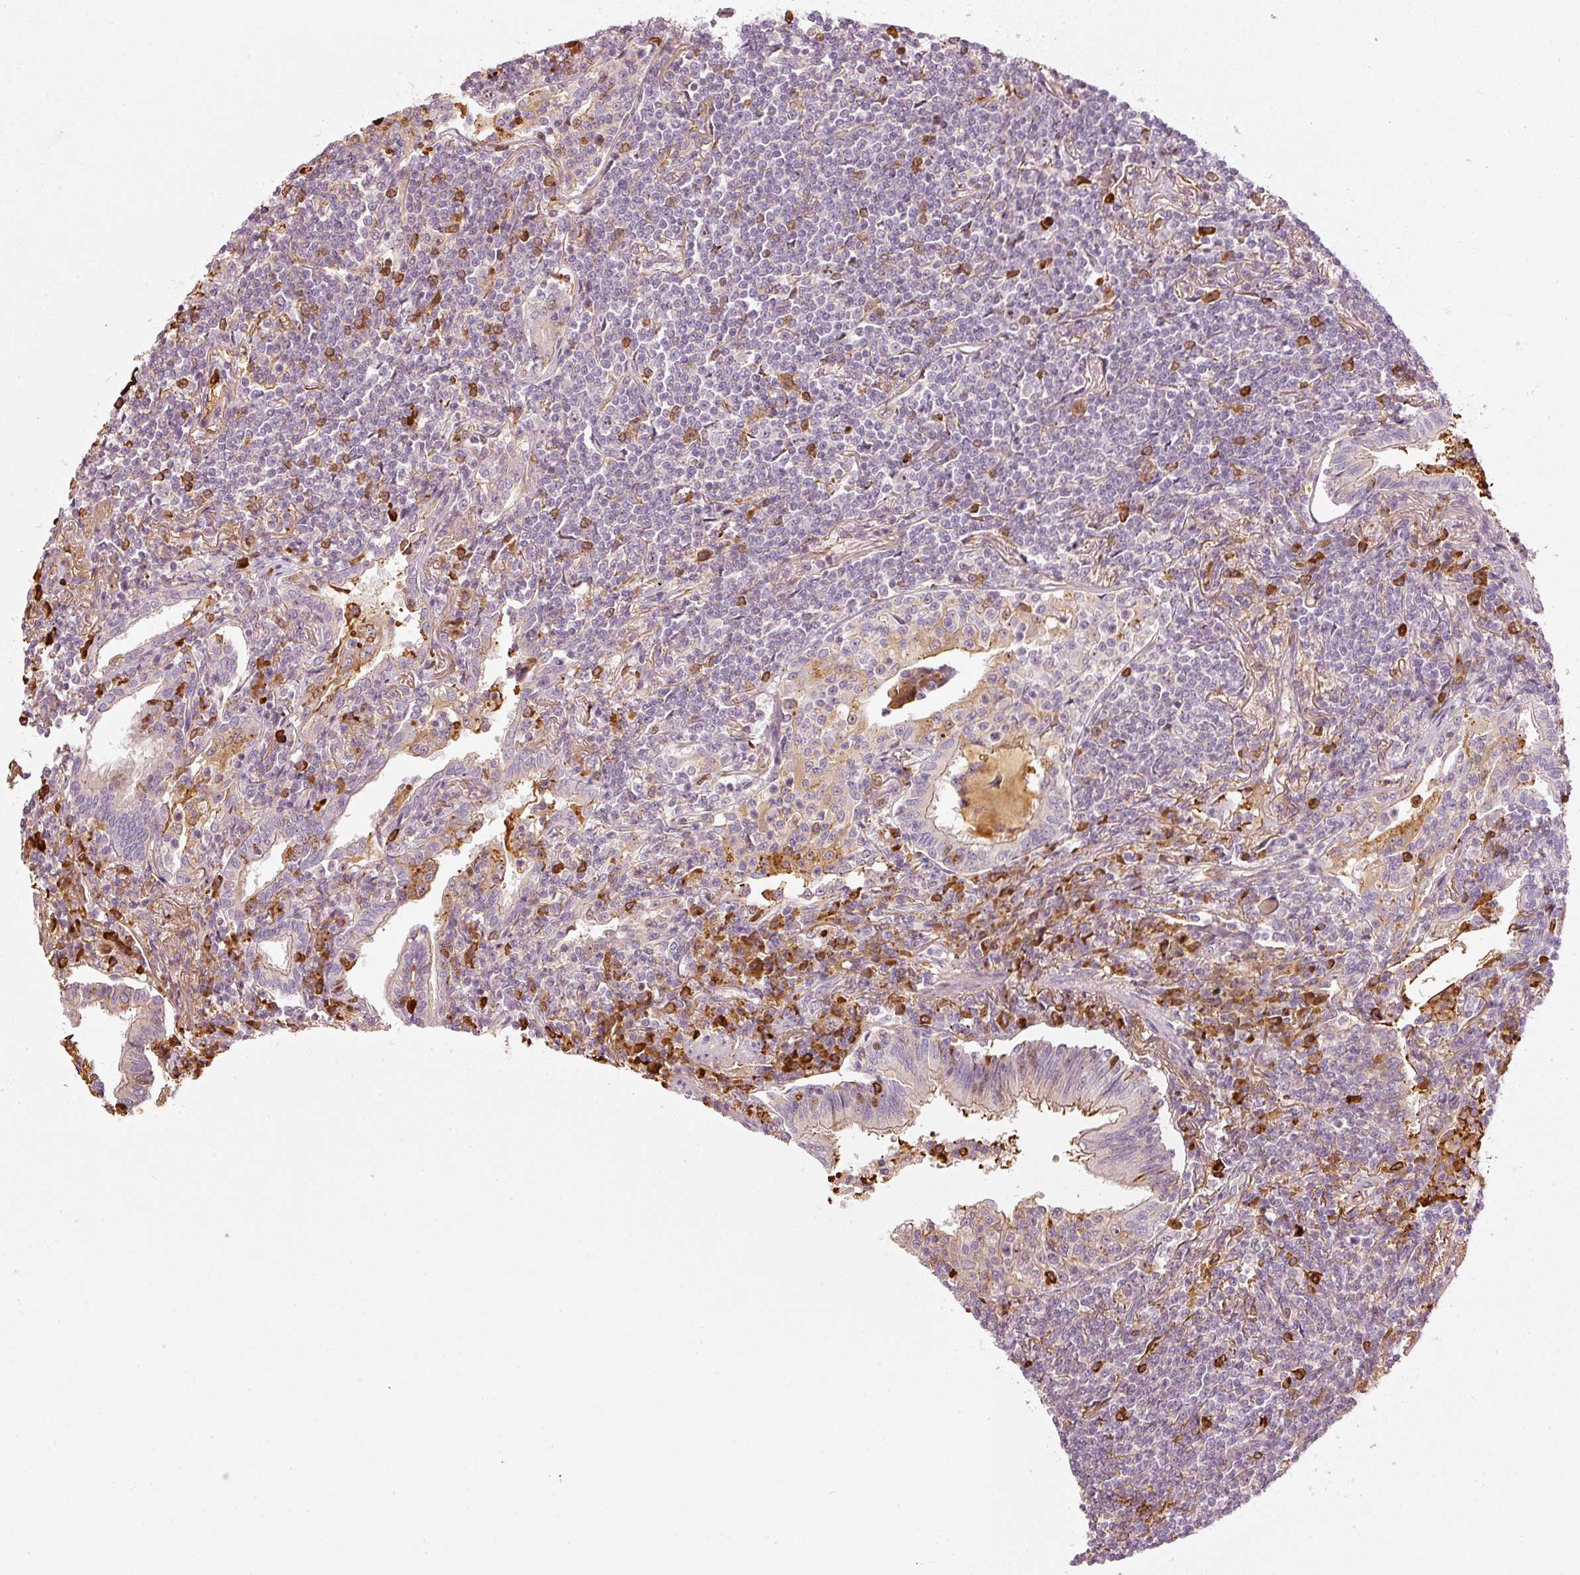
{"staining": {"intensity": "negative", "quantity": "none", "location": "none"}, "tissue": "lymphoma", "cell_type": "Tumor cells", "image_type": "cancer", "snomed": [{"axis": "morphology", "description": "Malignant lymphoma, non-Hodgkin's type, Low grade"}, {"axis": "topography", "description": "Lung"}], "caption": "High power microscopy micrograph of an immunohistochemistry (IHC) photomicrograph of low-grade malignant lymphoma, non-Hodgkin's type, revealing no significant staining in tumor cells.", "gene": "VCAM1", "patient": {"sex": "female", "age": 71}}